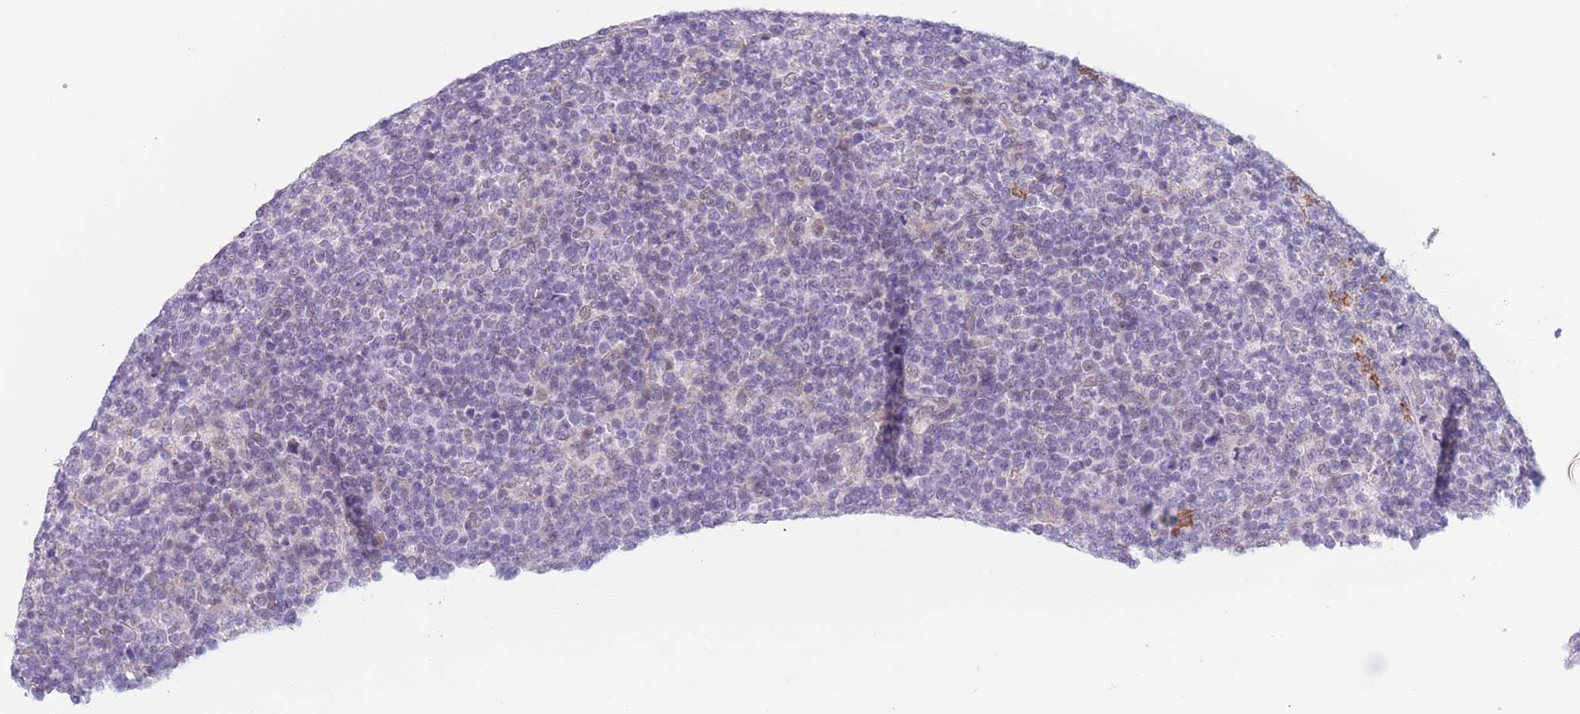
{"staining": {"intensity": "negative", "quantity": "none", "location": "none"}, "tissue": "lymphoma", "cell_type": "Tumor cells", "image_type": "cancer", "snomed": [{"axis": "morphology", "description": "Malignant lymphoma, non-Hodgkin's type, High grade"}, {"axis": "topography", "description": "Lymph node"}], "caption": "Tumor cells show no significant positivity in lymphoma. (Immunohistochemistry, brightfield microscopy, high magnification).", "gene": "PODXL", "patient": {"sex": "male", "age": 61}}